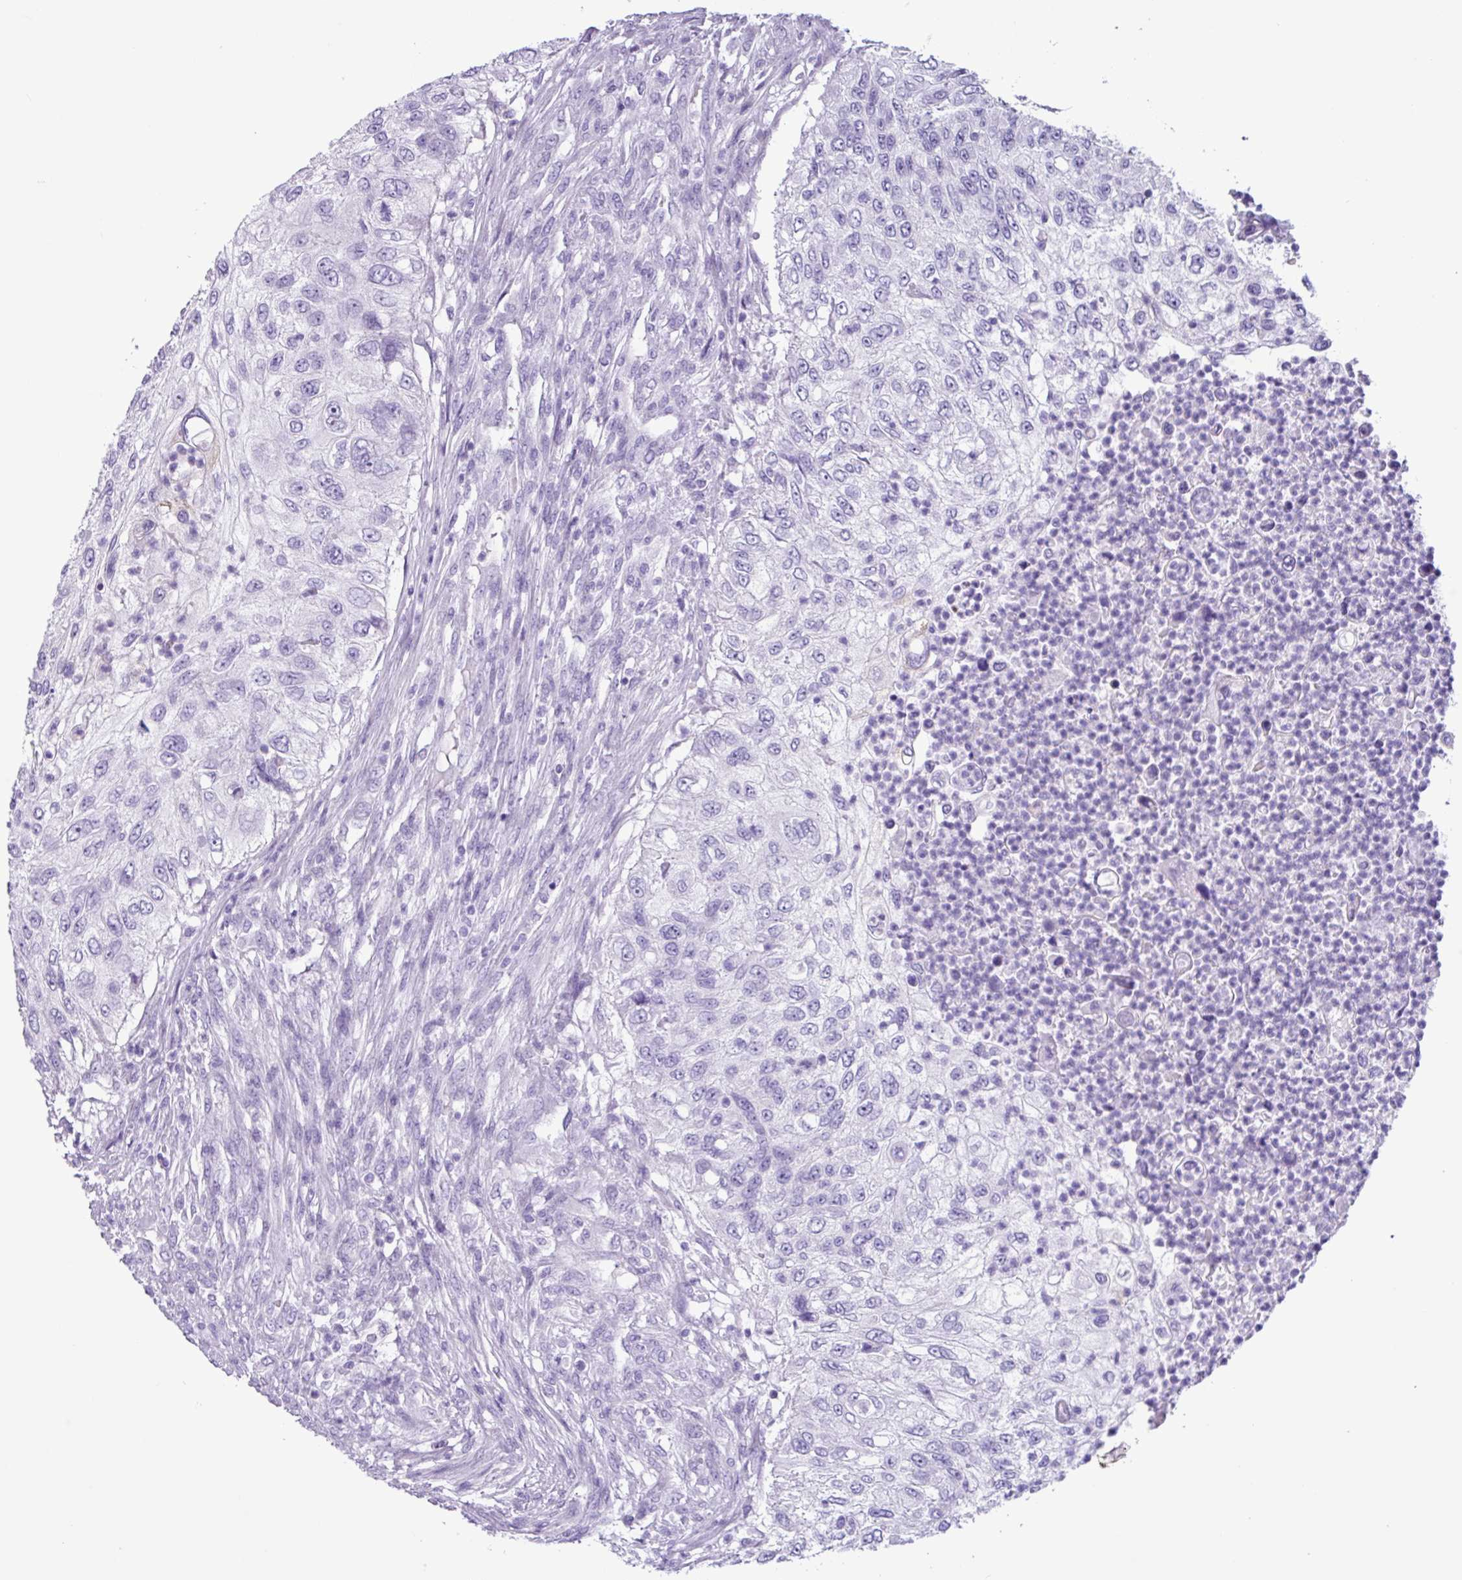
{"staining": {"intensity": "negative", "quantity": "none", "location": "none"}, "tissue": "urothelial cancer", "cell_type": "Tumor cells", "image_type": "cancer", "snomed": [{"axis": "morphology", "description": "Urothelial carcinoma, High grade"}, {"axis": "topography", "description": "Urinary bladder"}], "caption": "Immunohistochemical staining of human urothelial cancer displays no significant expression in tumor cells.", "gene": "AGO3", "patient": {"sex": "female", "age": 60}}